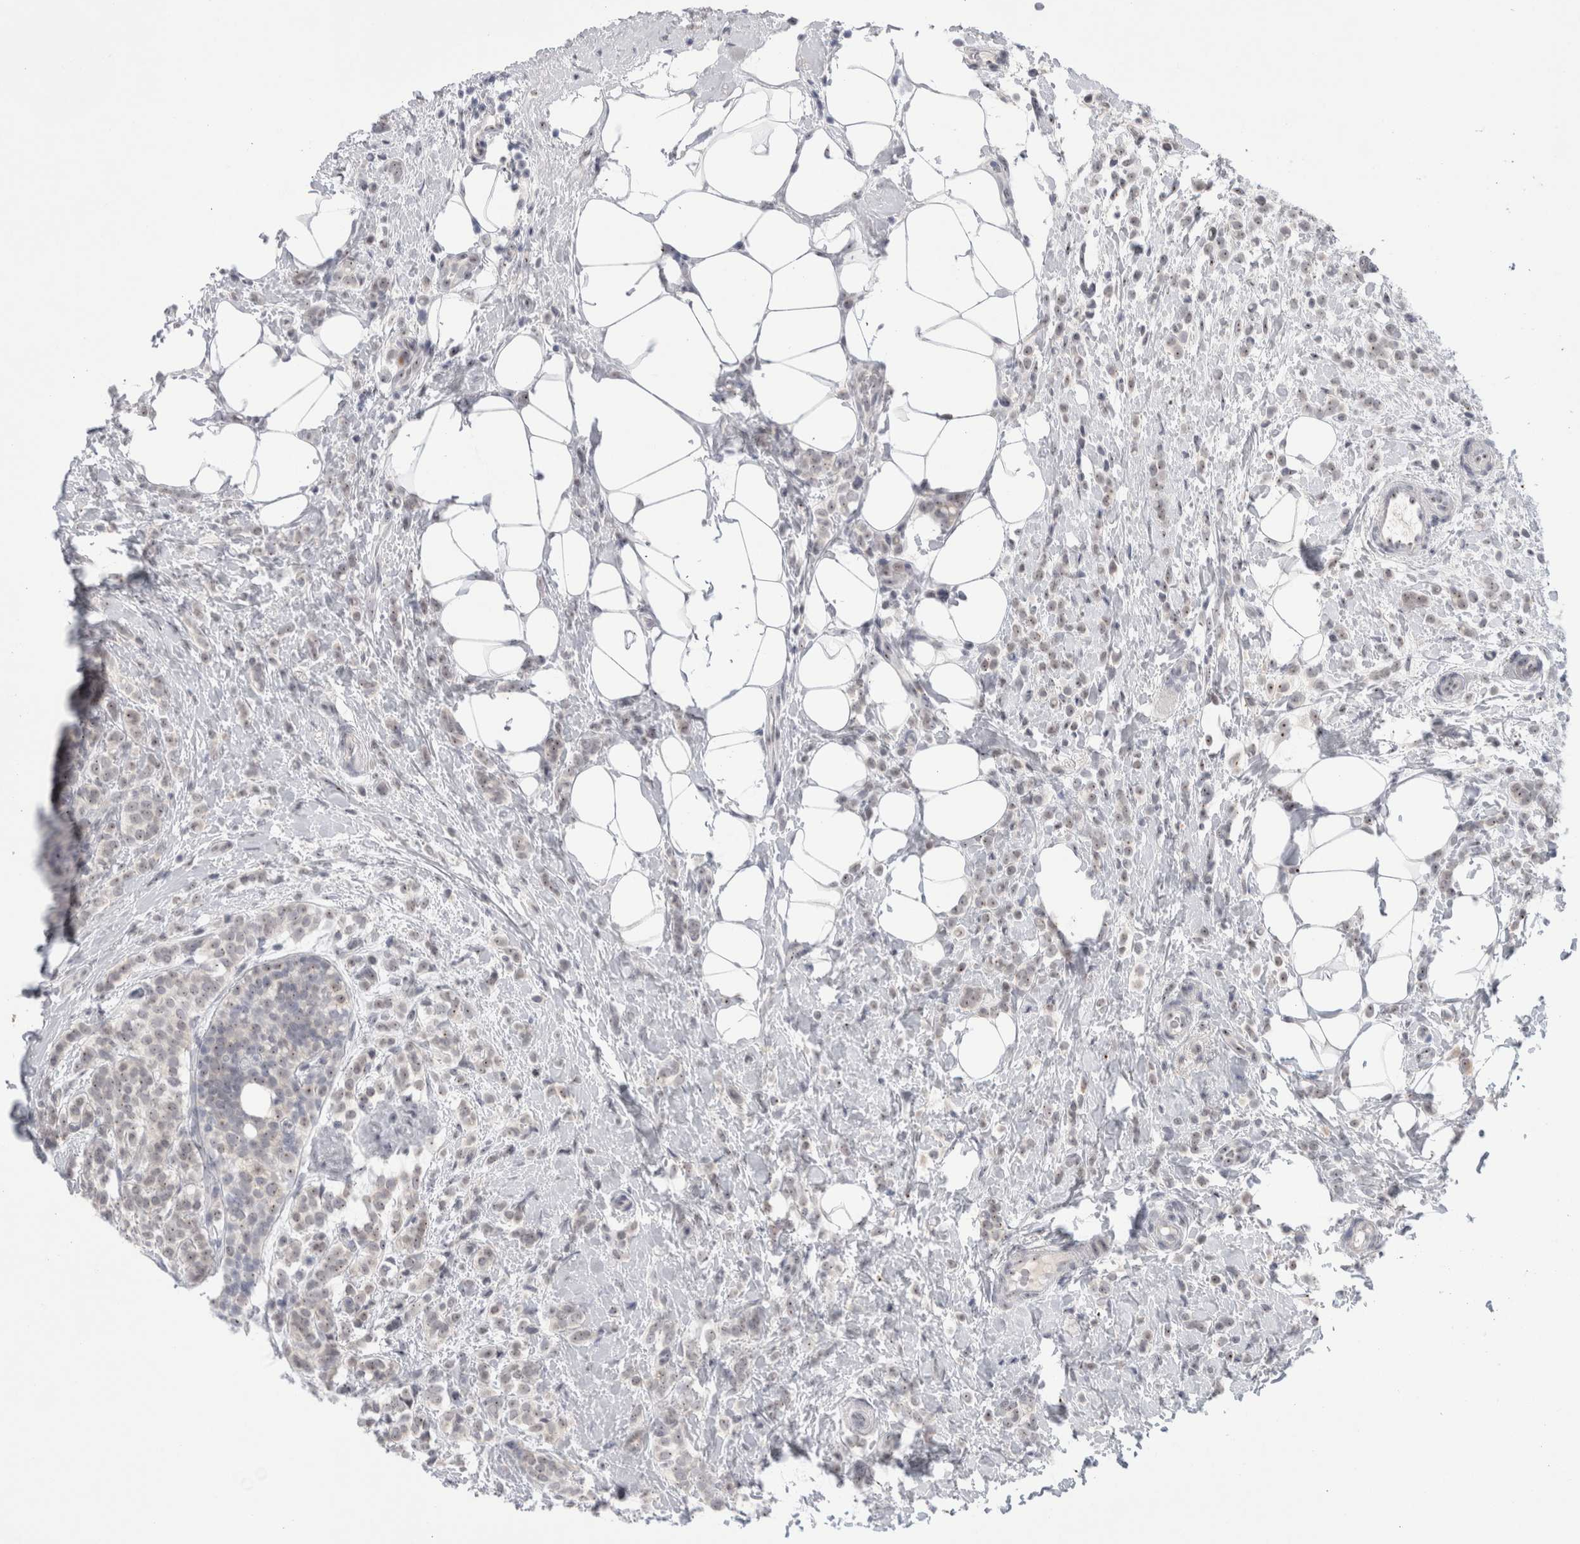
{"staining": {"intensity": "weak", "quantity": "25%-75%", "location": "nuclear"}, "tissue": "breast cancer", "cell_type": "Tumor cells", "image_type": "cancer", "snomed": [{"axis": "morphology", "description": "Lobular carcinoma"}, {"axis": "topography", "description": "Breast"}], "caption": "Tumor cells show weak nuclear staining in approximately 25%-75% of cells in breast lobular carcinoma. The staining was performed using DAB, with brown indicating positive protein expression. Nuclei are stained blue with hematoxylin.", "gene": "CERS5", "patient": {"sex": "female", "age": 50}}